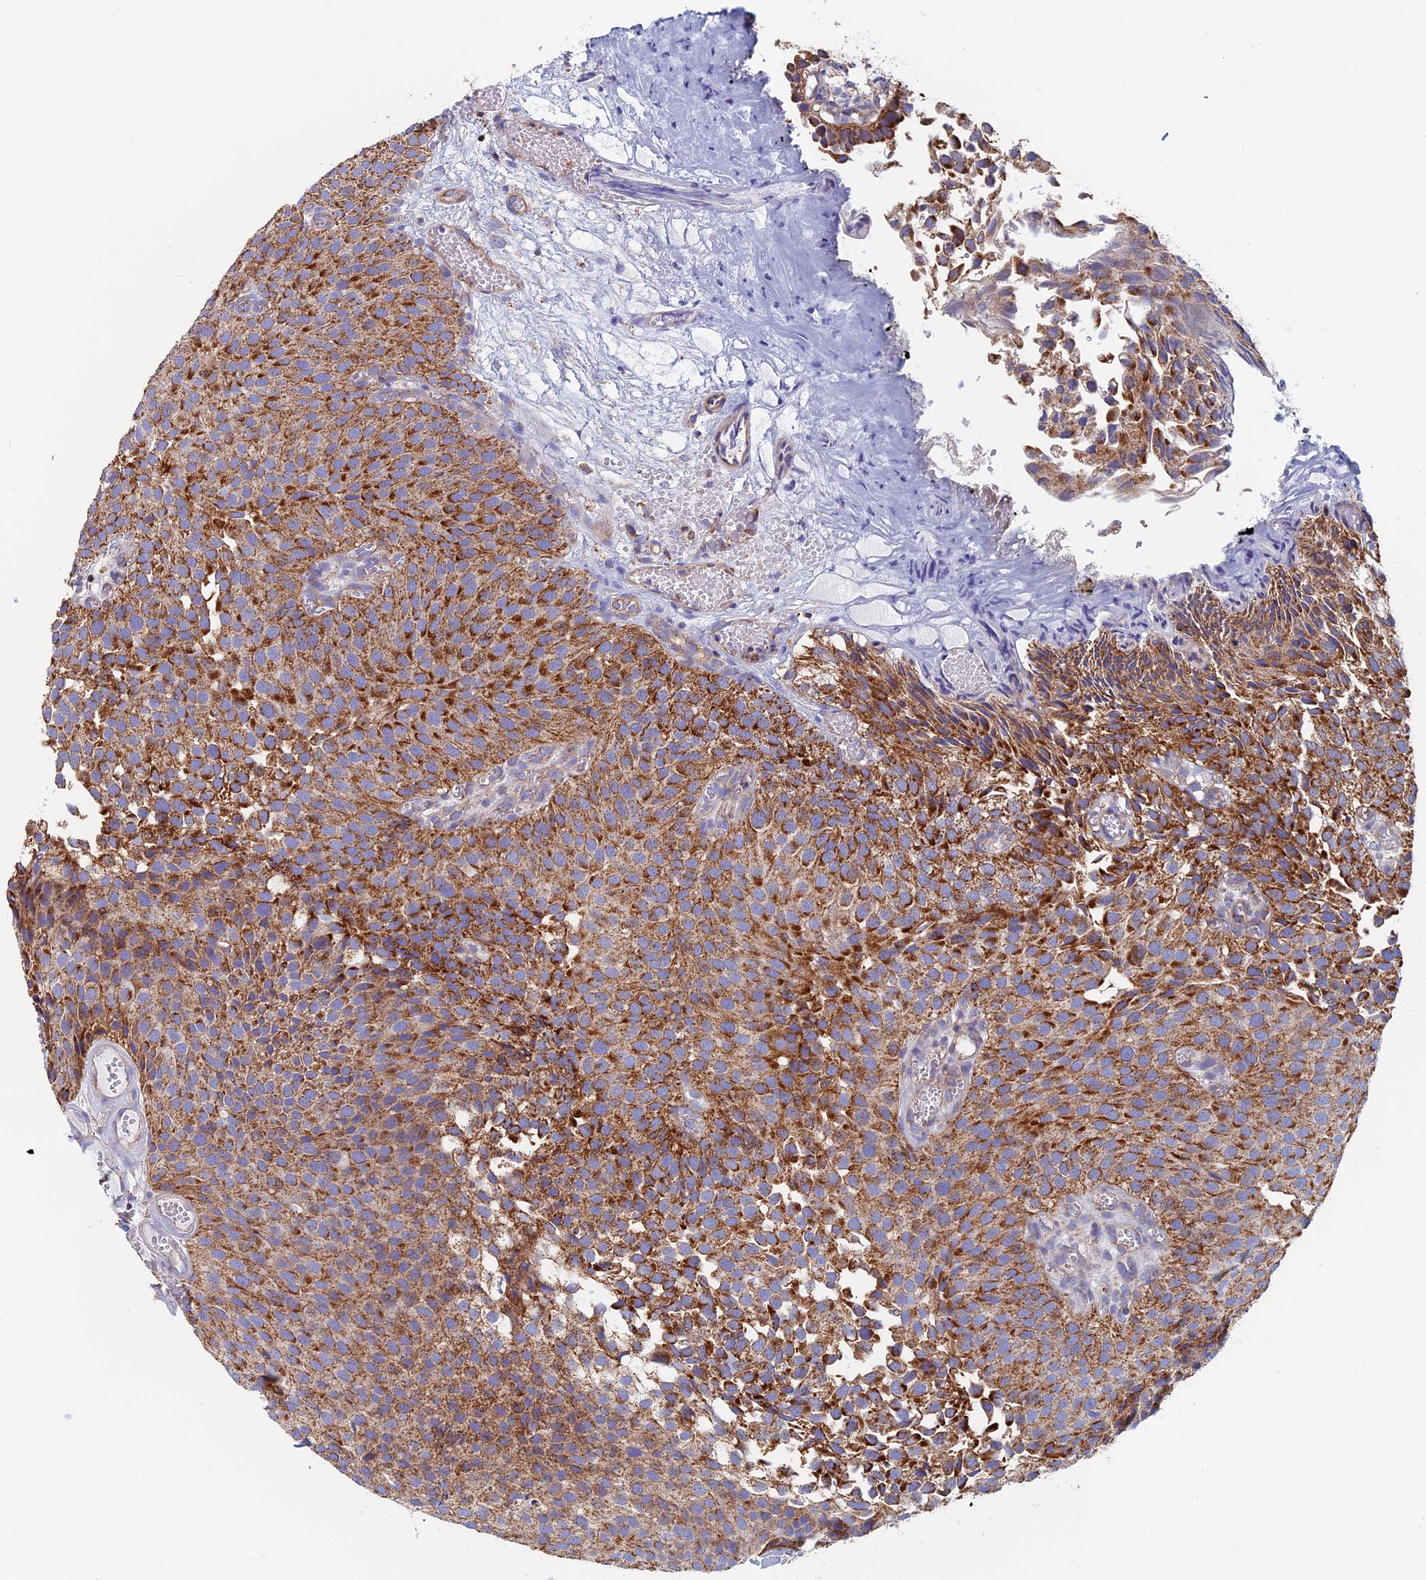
{"staining": {"intensity": "moderate", "quantity": ">75%", "location": "cytoplasmic/membranous"}, "tissue": "urothelial cancer", "cell_type": "Tumor cells", "image_type": "cancer", "snomed": [{"axis": "morphology", "description": "Urothelial carcinoma, Low grade"}, {"axis": "topography", "description": "Urinary bladder"}], "caption": "Immunohistochemical staining of urothelial cancer reveals moderate cytoplasmic/membranous protein staining in approximately >75% of tumor cells. (DAB (3,3'-diaminobenzidine) IHC with brightfield microscopy, high magnification).", "gene": "HSD17B8", "patient": {"sex": "male", "age": 89}}